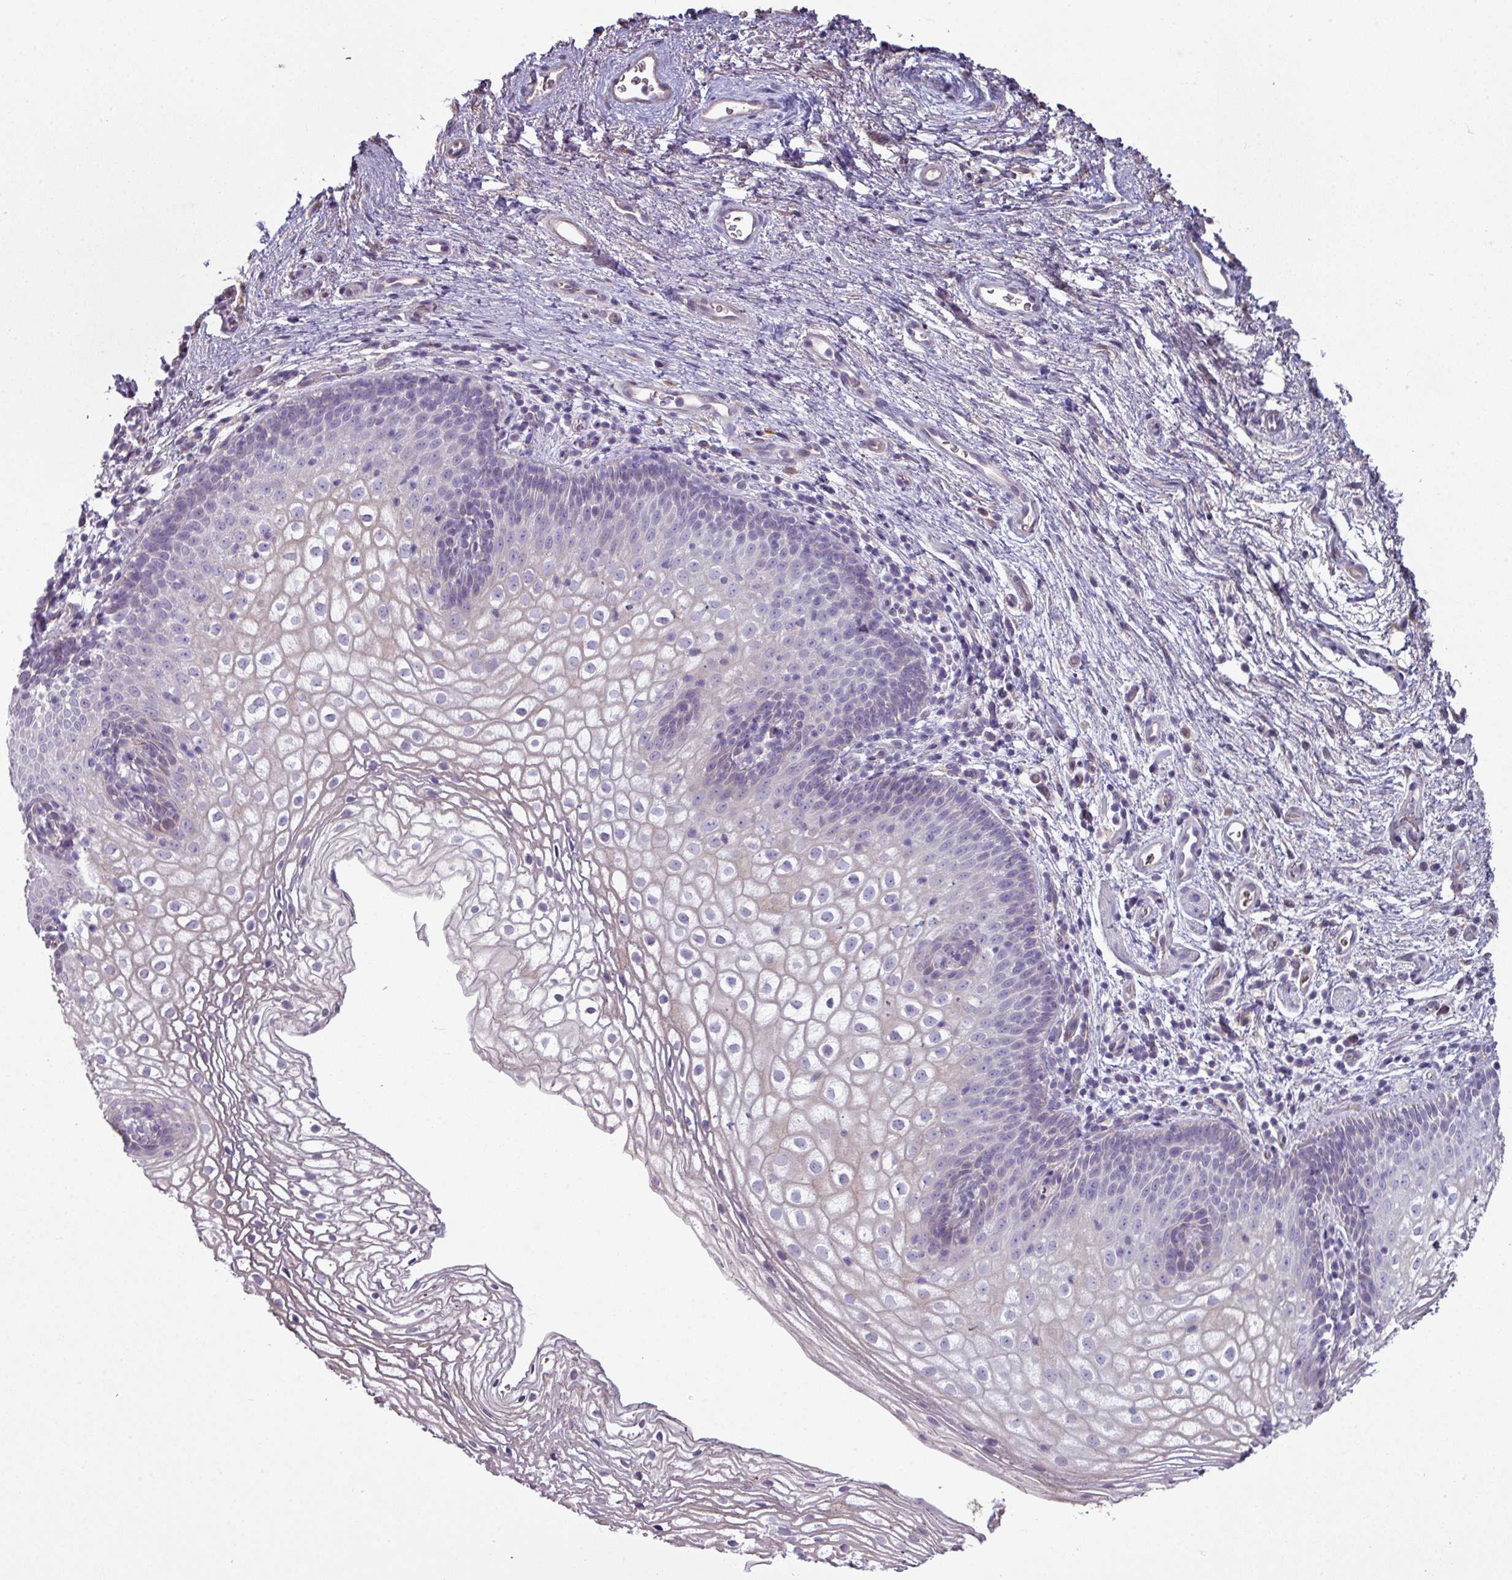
{"staining": {"intensity": "weak", "quantity": "<25%", "location": "cytoplasmic/membranous"}, "tissue": "vagina", "cell_type": "Squamous epithelial cells", "image_type": "normal", "snomed": [{"axis": "morphology", "description": "Normal tissue, NOS"}, {"axis": "topography", "description": "Vagina"}], "caption": "An immunohistochemistry image of normal vagina is shown. There is no staining in squamous epithelial cells of vagina.", "gene": "NHSL2", "patient": {"sex": "female", "age": 47}}